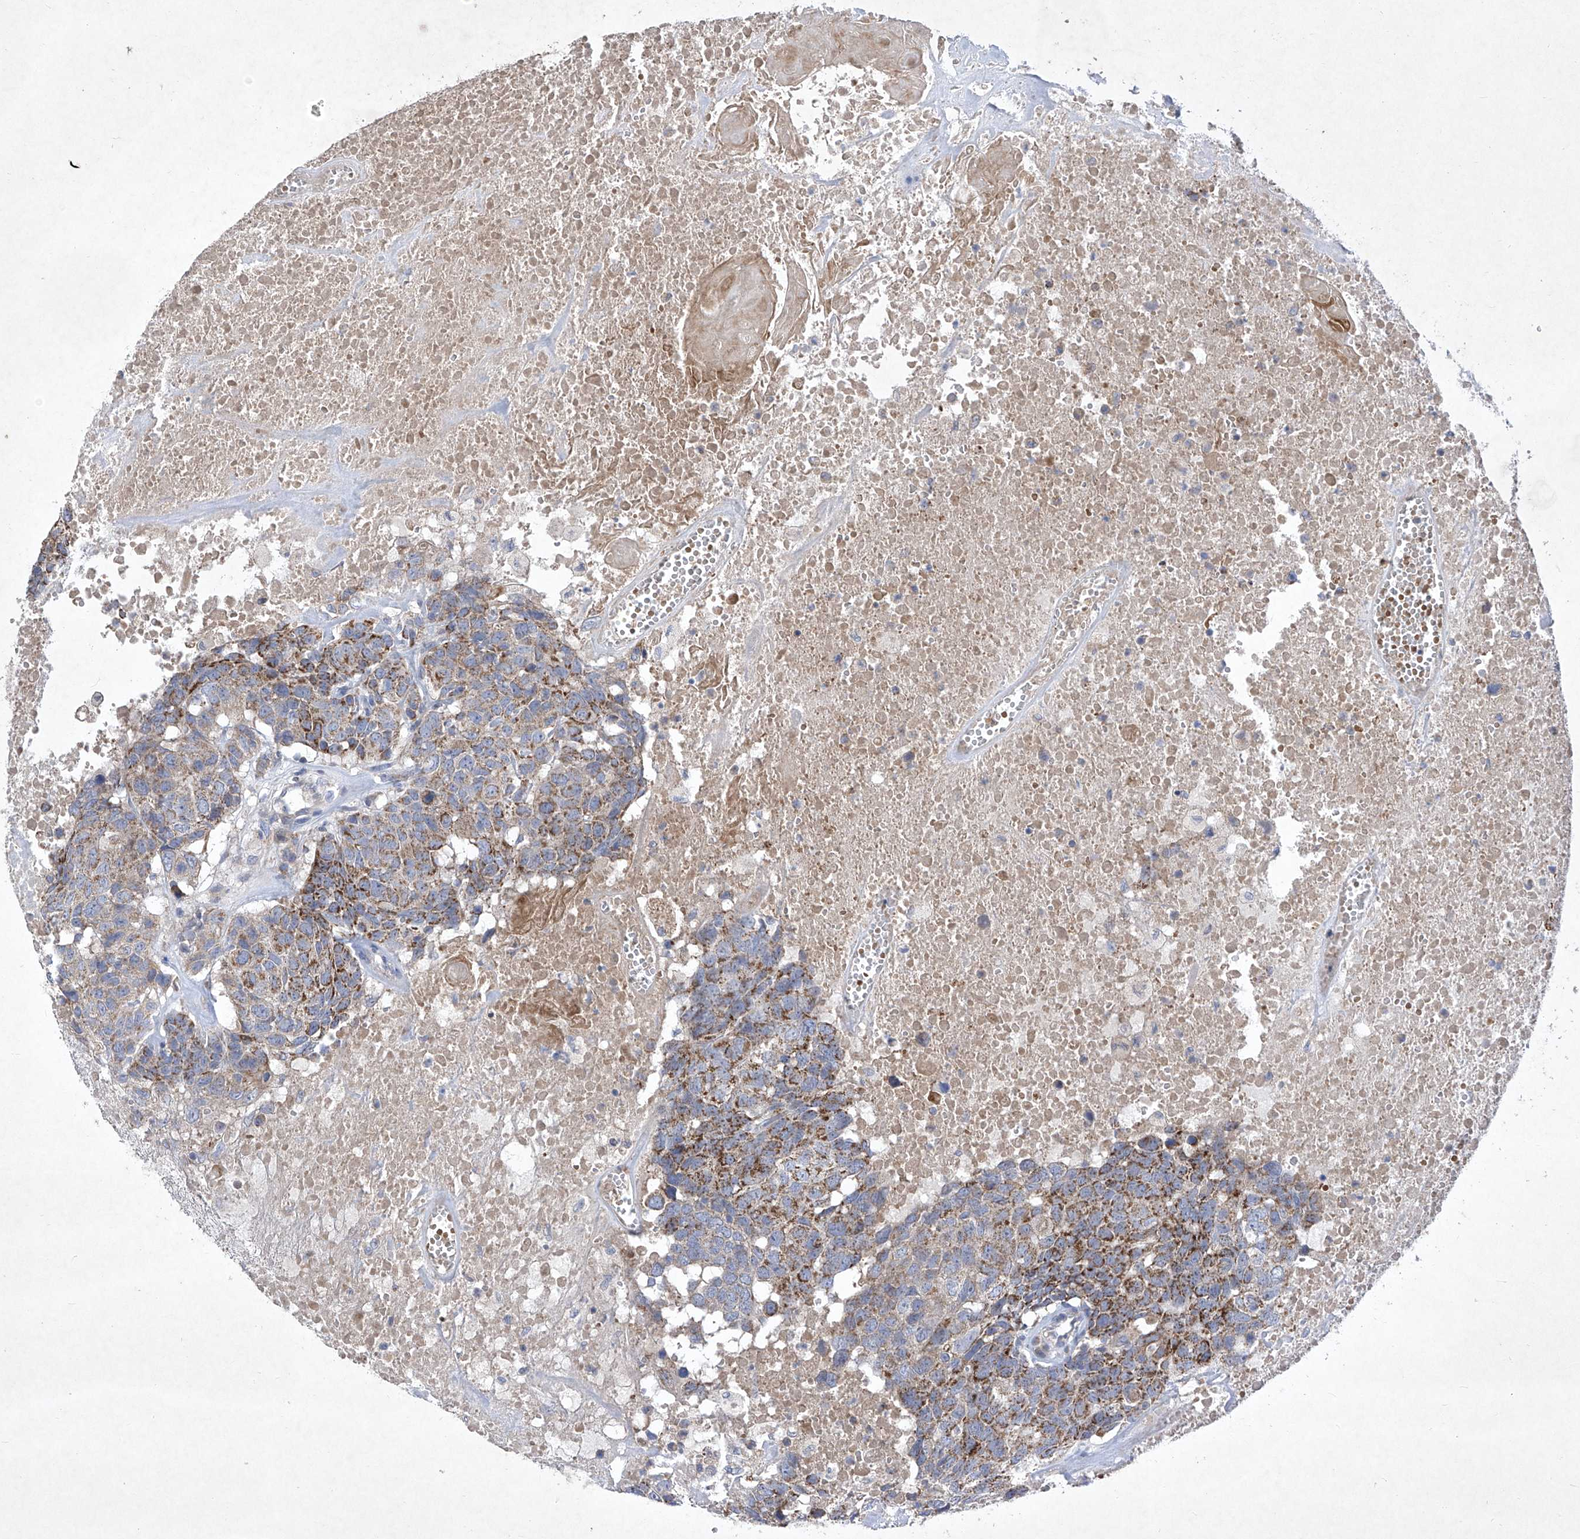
{"staining": {"intensity": "moderate", "quantity": ">75%", "location": "cytoplasmic/membranous"}, "tissue": "head and neck cancer", "cell_type": "Tumor cells", "image_type": "cancer", "snomed": [{"axis": "morphology", "description": "Squamous cell carcinoma, NOS"}, {"axis": "topography", "description": "Head-Neck"}], "caption": "This is a micrograph of IHC staining of head and neck squamous cell carcinoma, which shows moderate positivity in the cytoplasmic/membranous of tumor cells.", "gene": "COQ3", "patient": {"sex": "male", "age": 66}}